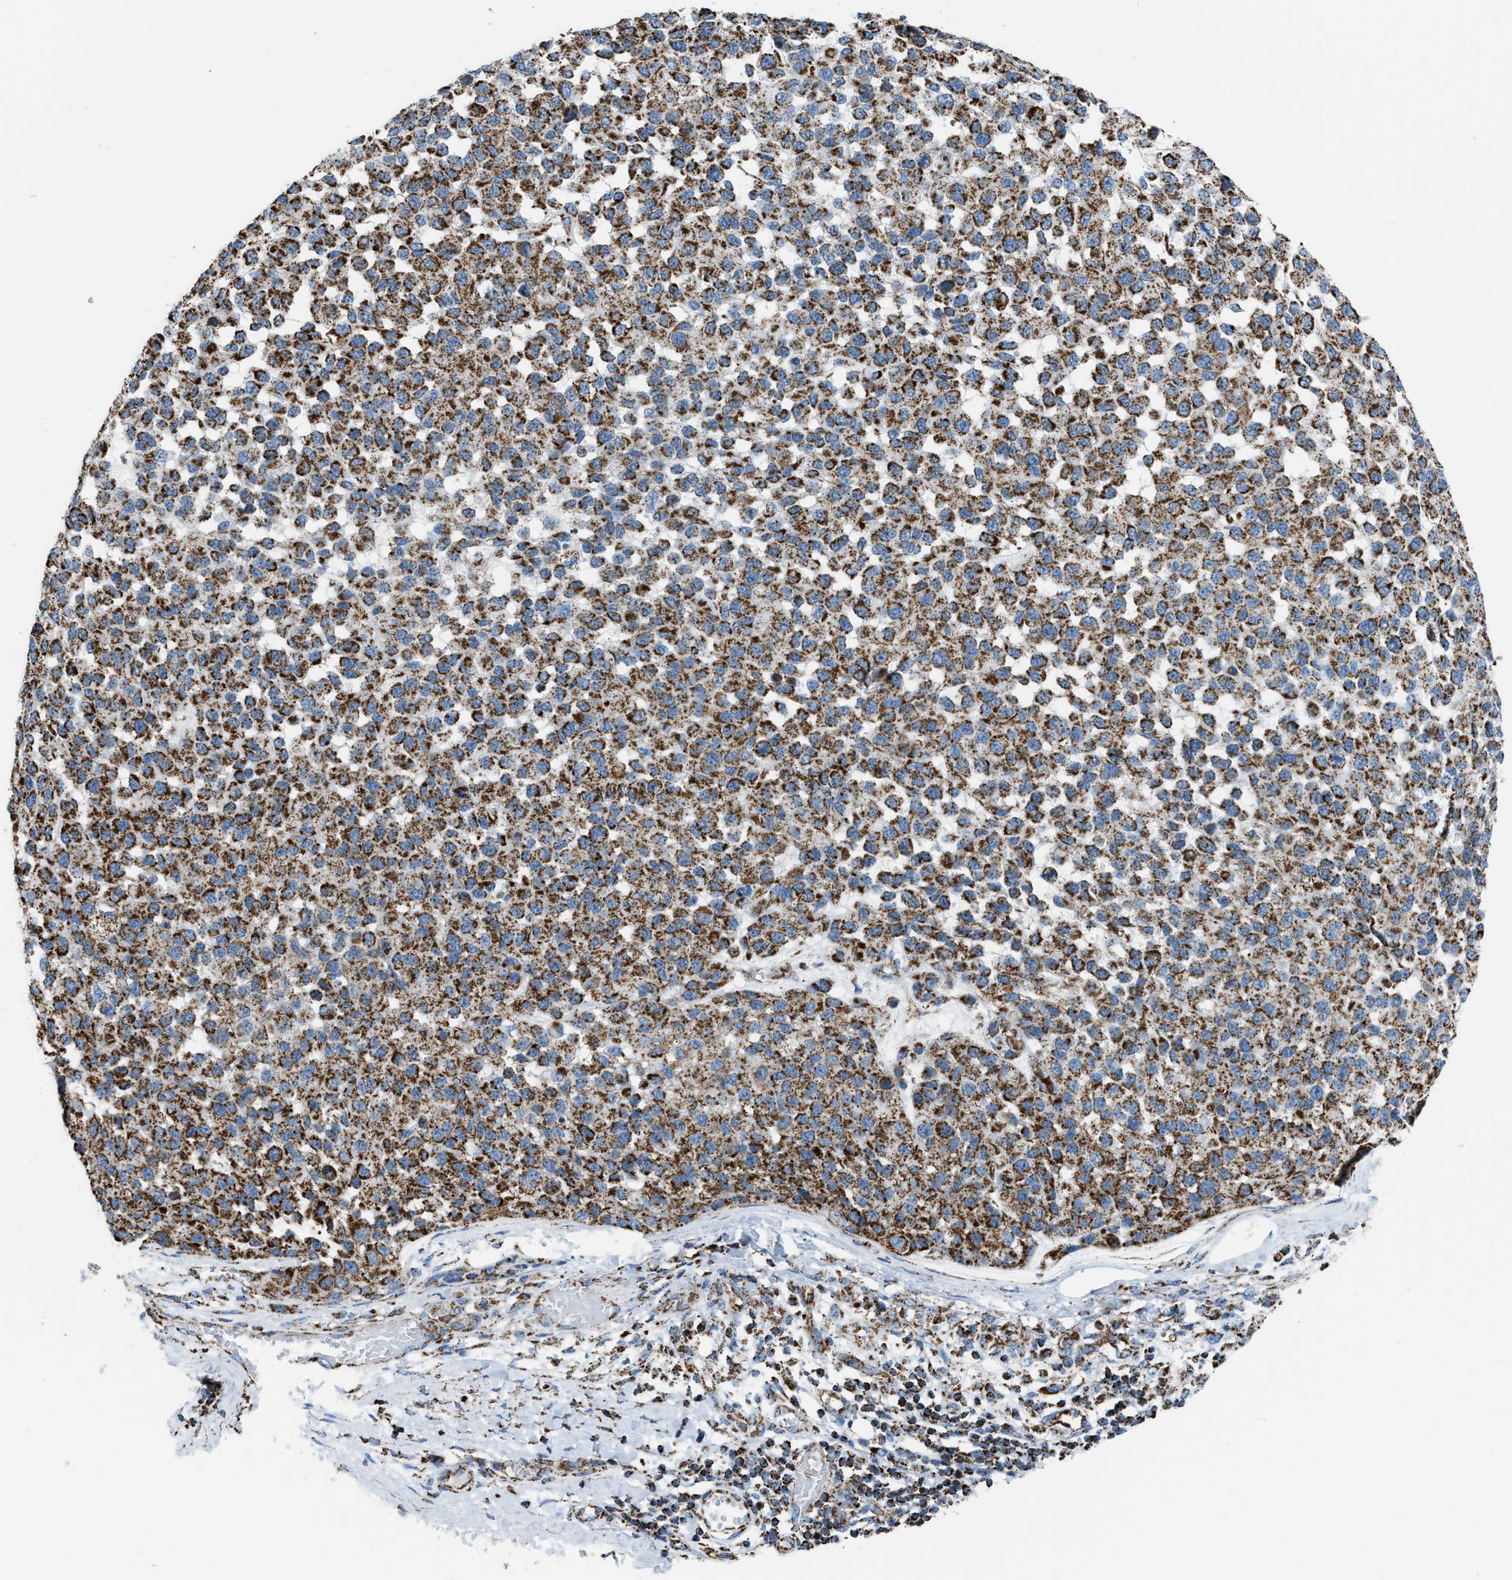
{"staining": {"intensity": "strong", "quantity": ">75%", "location": "cytoplasmic/membranous"}, "tissue": "melanoma", "cell_type": "Tumor cells", "image_type": "cancer", "snomed": [{"axis": "morphology", "description": "Malignant melanoma, NOS"}, {"axis": "topography", "description": "Skin"}], "caption": "IHC staining of melanoma, which displays high levels of strong cytoplasmic/membranous positivity in approximately >75% of tumor cells indicating strong cytoplasmic/membranous protein positivity. The staining was performed using DAB (3,3'-diaminobenzidine) (brown) for protein detection and nuclei were counterstained in hematoxylin (blue).", "gene": "ETFB", "patient": {"sex": "male", "age": 62}}